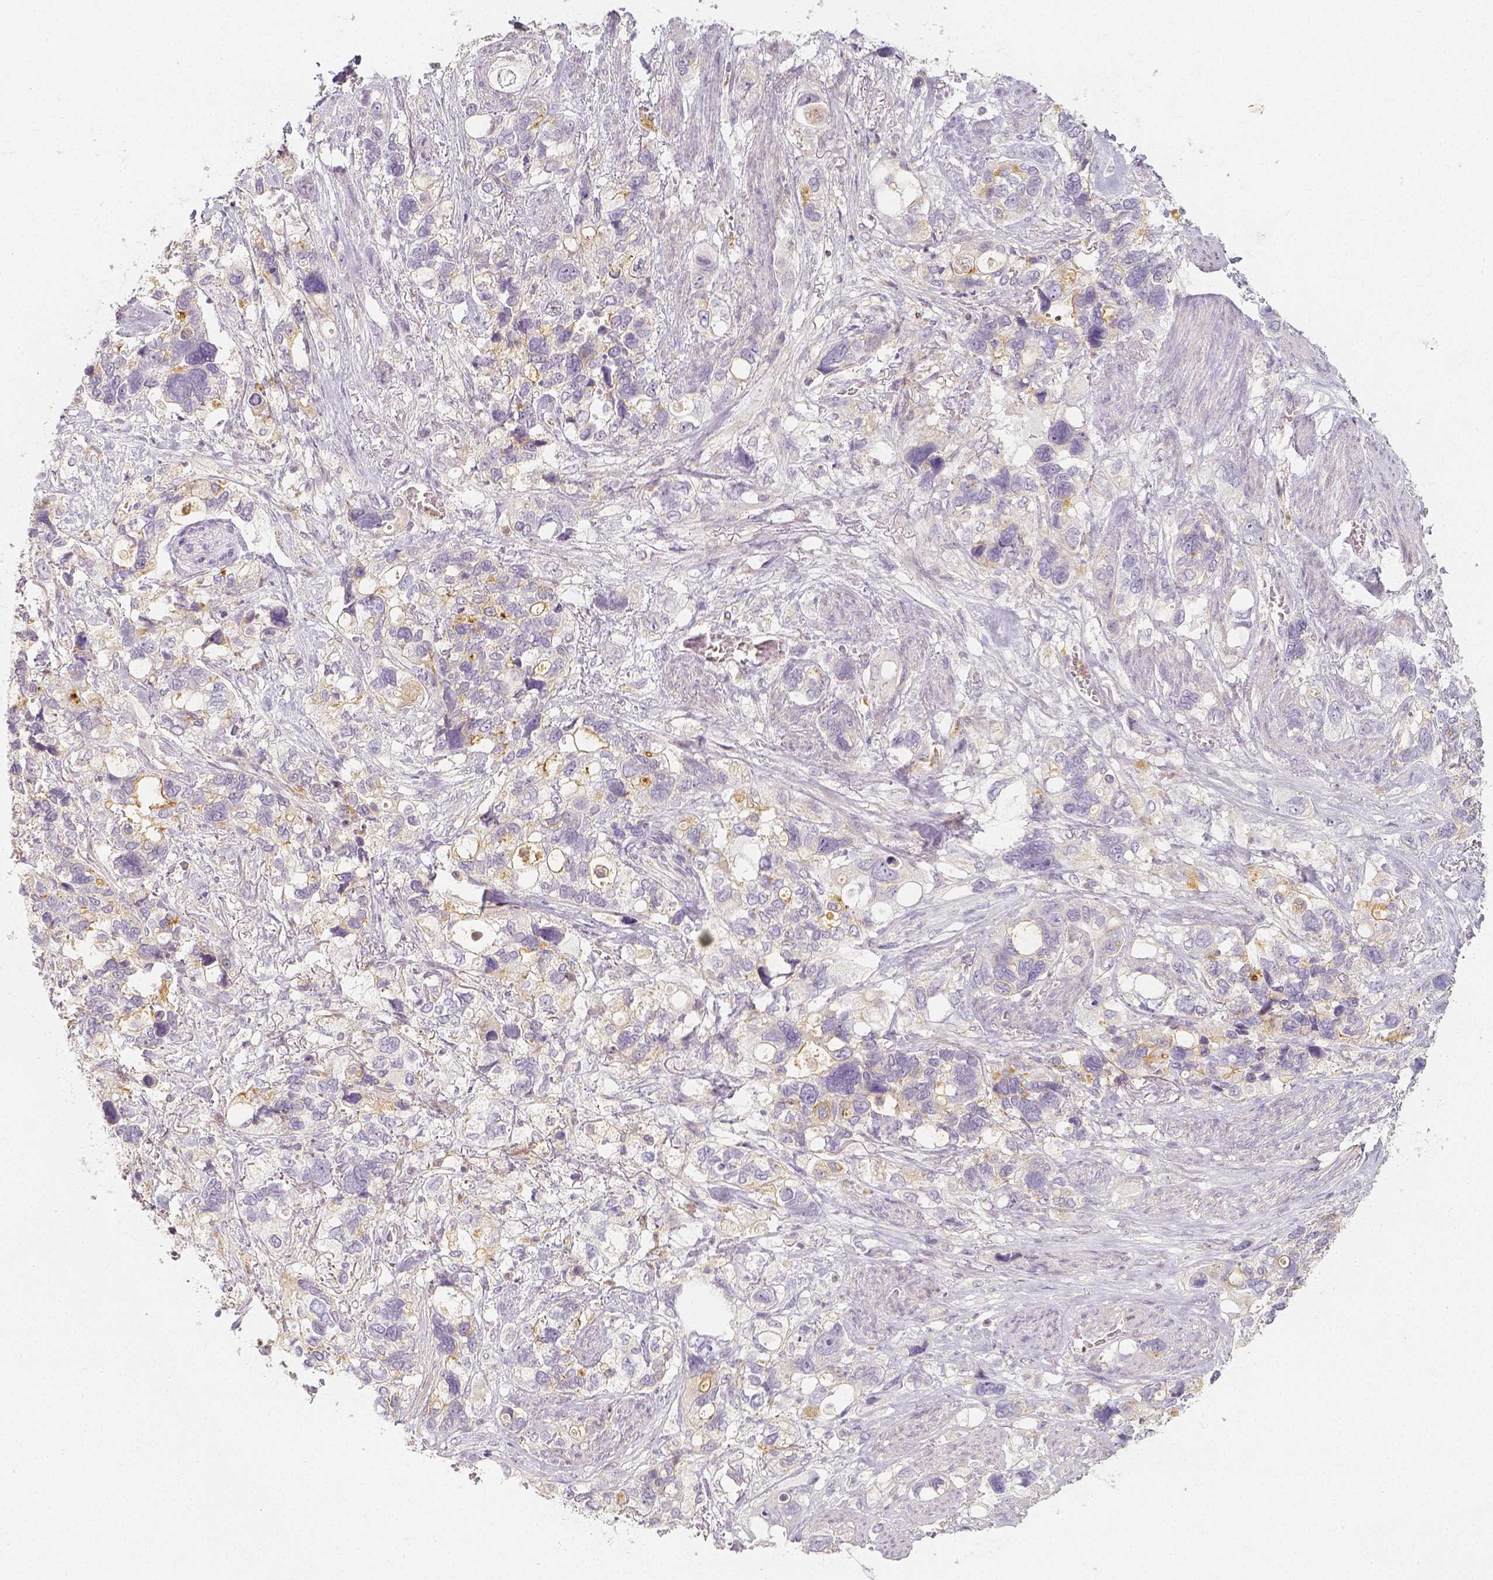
{"staining": {"intensity": "moderate", "quantity": "<25%", "location": "cytoplasmic/membranous"}, "tissue": "stomach cancer", "cell_type": "Tumor cells", "image_type": "cancer", "snomed": [{"axis": "morphology", "description": "Adenocarcinoma, NOS"}, {"axis": "topography", "description": "Stomach, upper"}], "caption": "Protein expression analysis of human adenocarcinoma (stomach) reveals moderate cytoplasmic/membranous positivity in approximately <25% of tumor cells.", "gene": "PTPRJ", "patient": {"sex": "female", "age": 81}}